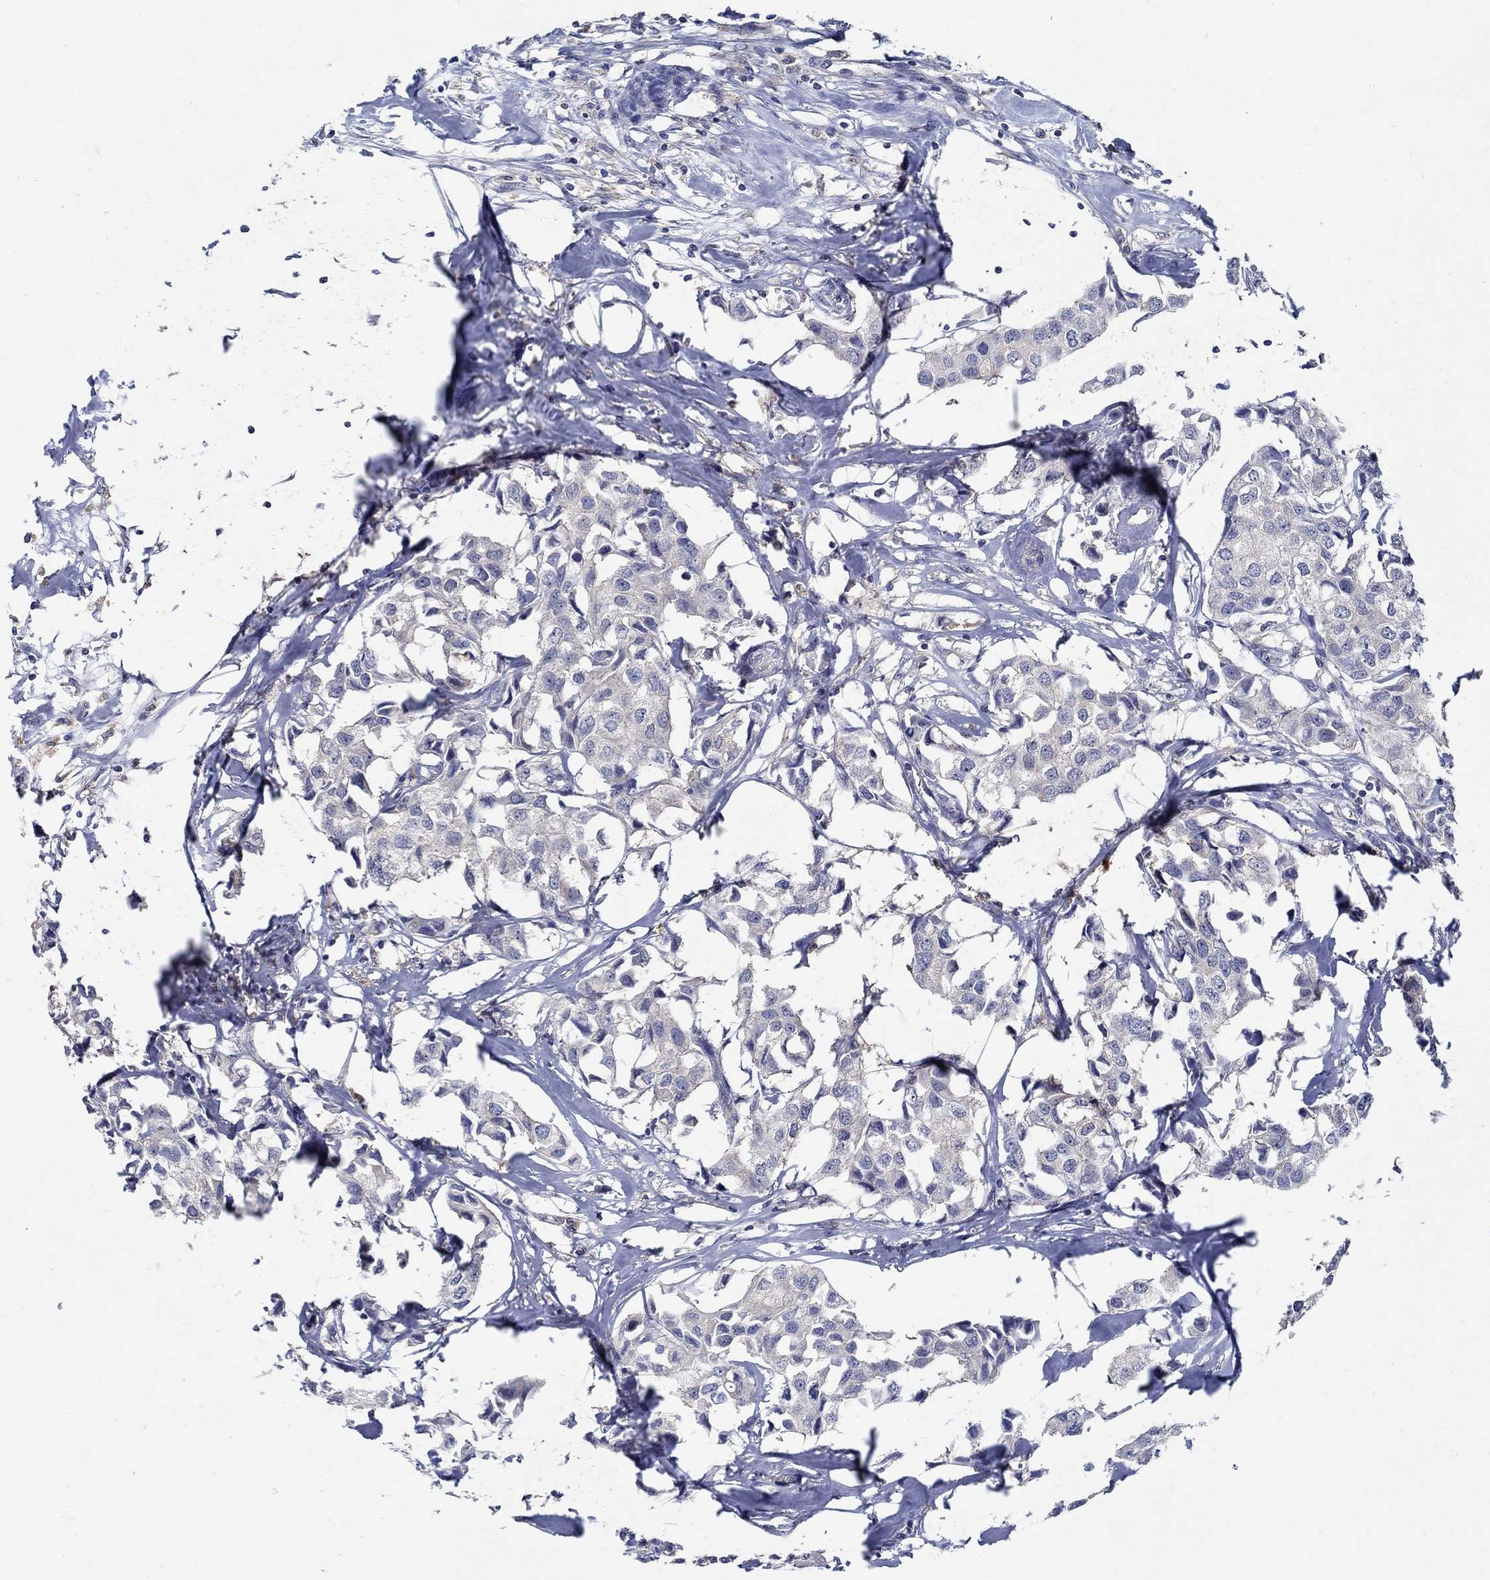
{"staining": {"intensity": "negative", "quantity": "none", "location": "none"}, "tissue": "breast cancer", "cell_type": "Tumor cells", "image_type": "cancer", "snomed": [{"axis": "morphology", "description": "Duct carcinoma"}, {"axis": "topography", "description": "Breast"}], "caption": "Immunohistochemical staining of human breast cancer exhibits no significant staining in tumor cells.", "gene": "MTHFR", "patient": {"sex": "female", "age": 80}}